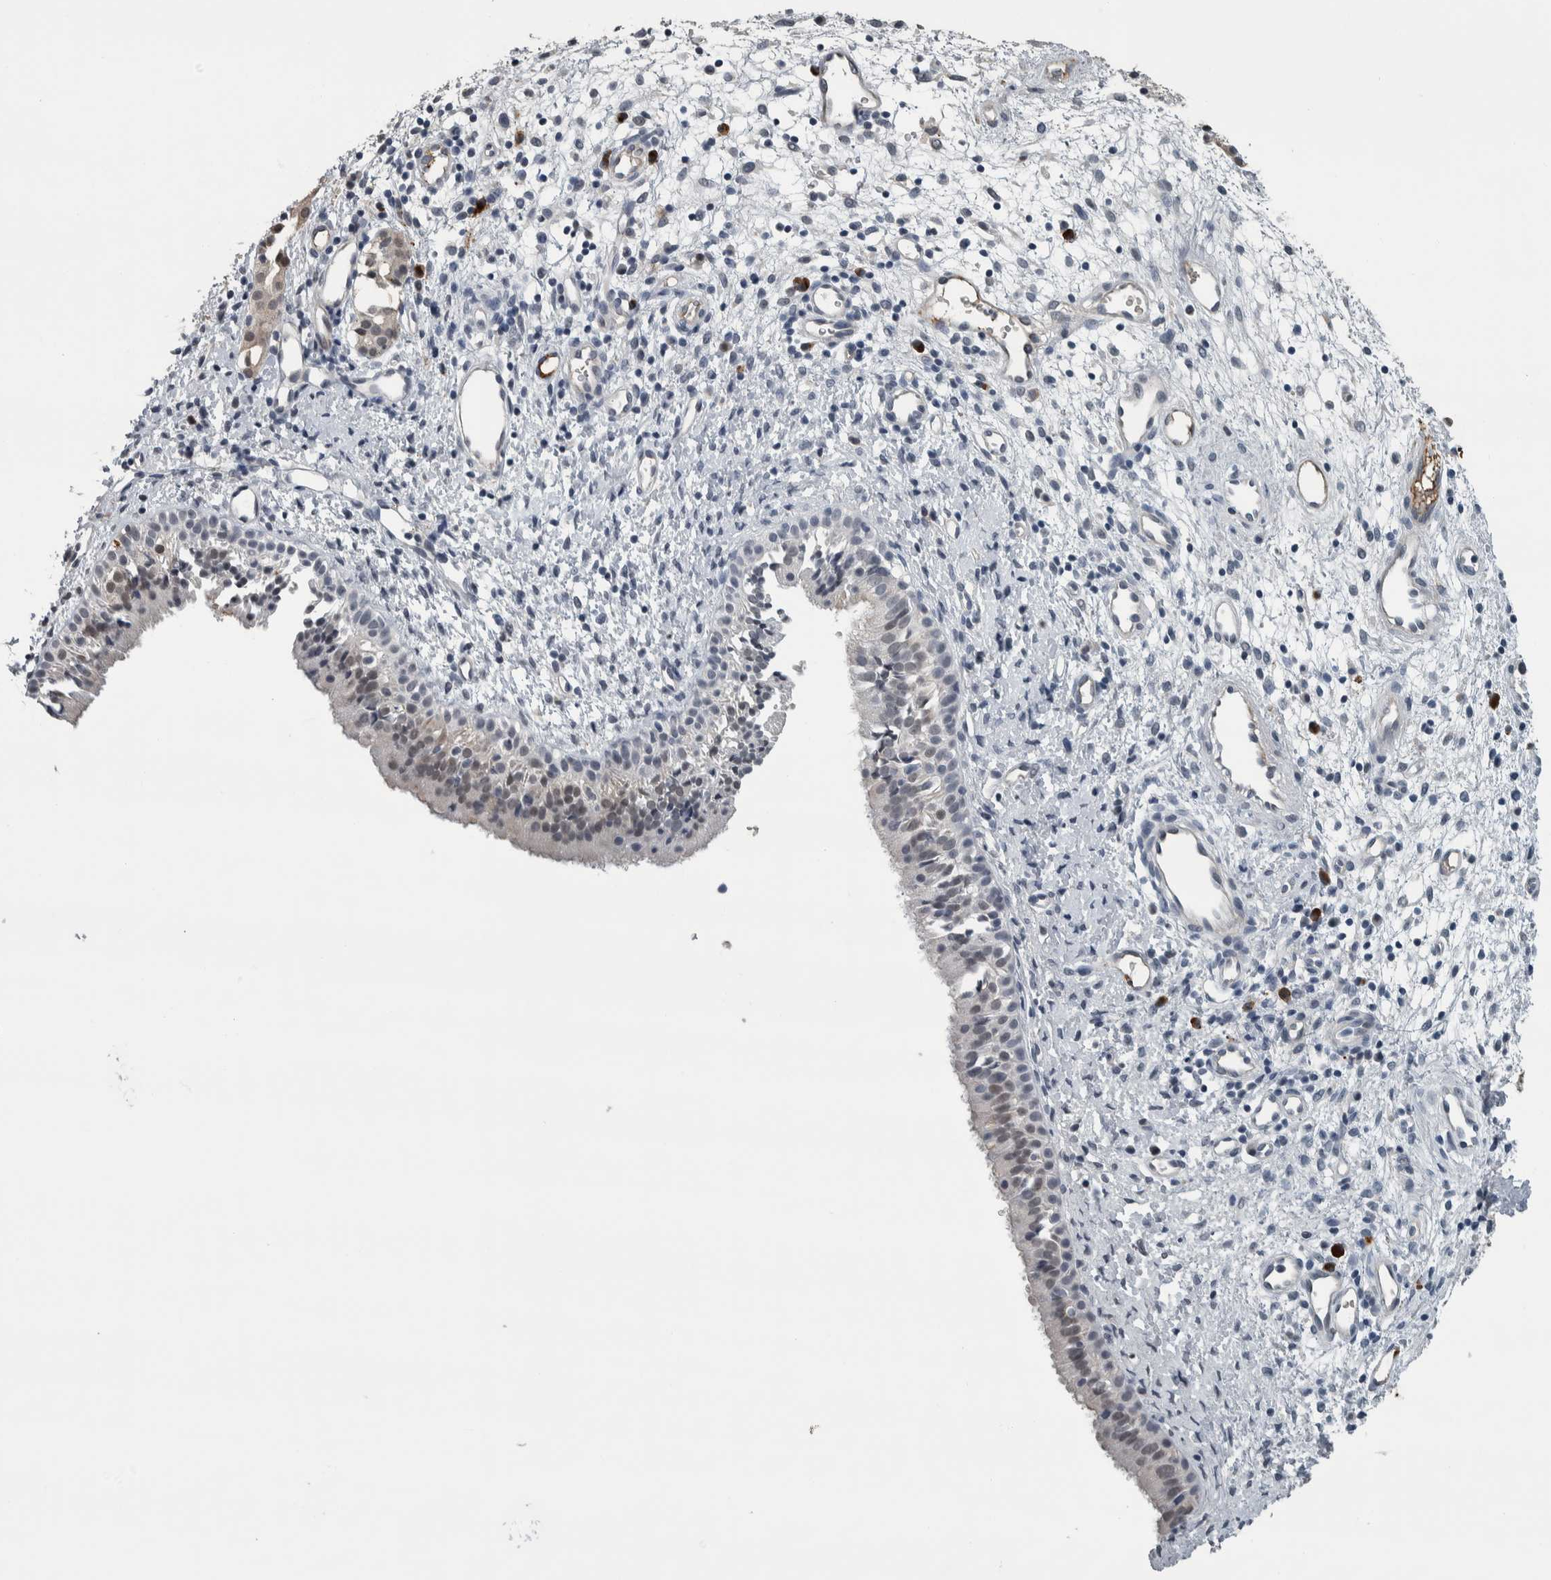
{"staining": {"intensity": "negative", "quantity": "none", "location": "none"}, "tissue": "nasopharynx", "cell_type": "Respiratory epithelial cells", "image_type": "normal", "snomed": [{"axis": "morphology", "description": "Normal tissue, NOS"}, {"axis": "topography", "description": "Nasopharynx"}], "caption": "There is no significant expression in respiratory epithelial cells of nasopharynx. Brightfield microscopy of immunohistochemistry (IHC) stained with DAB (brown) and hematoxylin (blue), captured at high magnification.", "gene": "CAVIN4", "patient": {"sex": "male", "age": 22}}